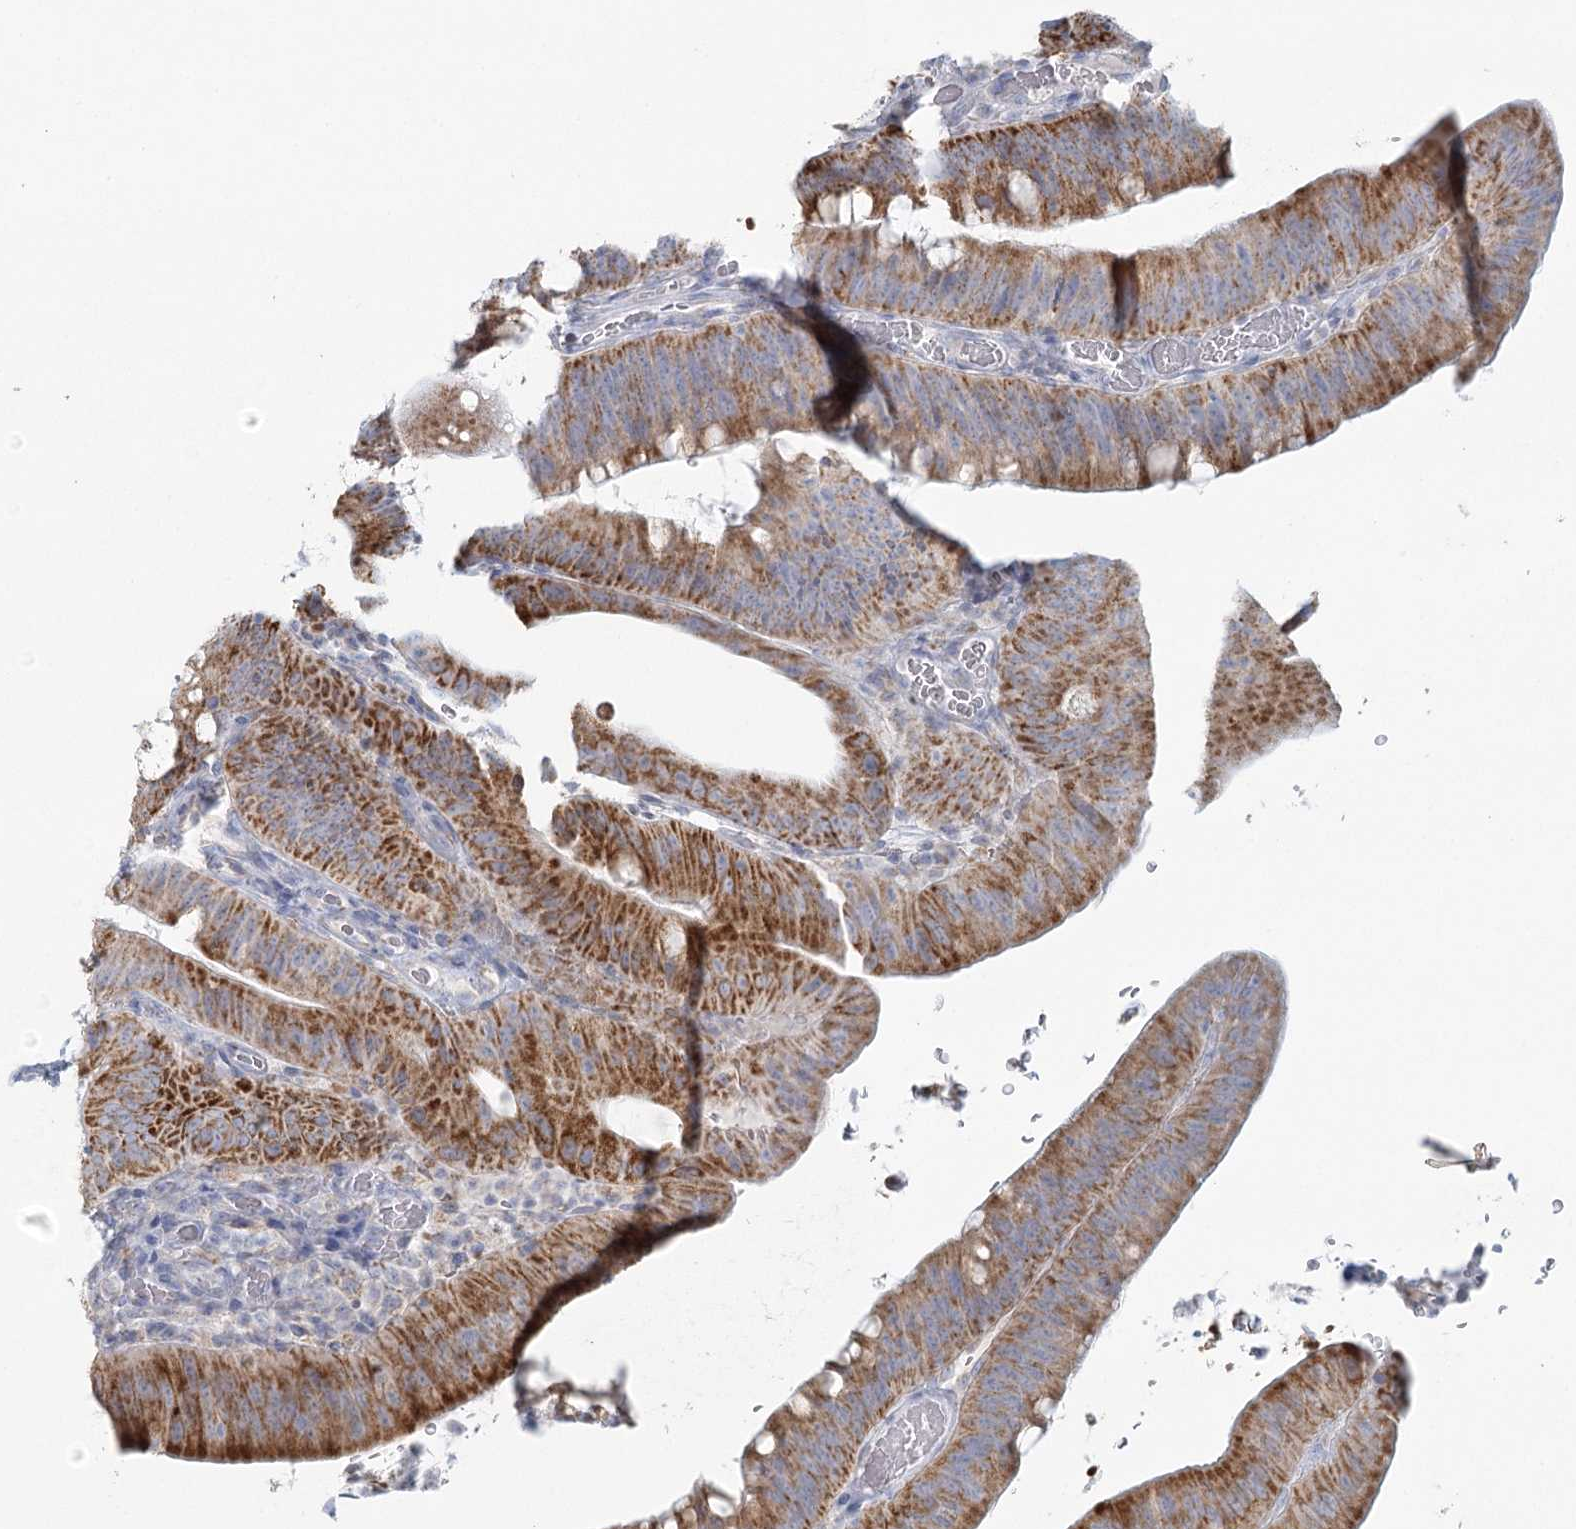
{"staining": {"intensity": "moderate", "quantity": ">75%", "location": "cytoplasmic/membranous"}, "tissue": "colorectal cancer", "cell_type": "Tumor cells", "image_type": "cancer", "snomed": [{"axis": "morphology", "description": "Normal tissue, NOS"}, {"axis": "topography", "description": "Colon"}], "caption": "Colorectal cancer stained for a protein displays moderate cytoplasmic/membranous positivity in tumor cells. The staining was performed using DAB to visualize the protein expression in brown, while the nuclei were stained in blue with hematoxylin (Magnification: 20x).", "gene": "BPHL", "patient": {"sex": "female", "age": 82}}